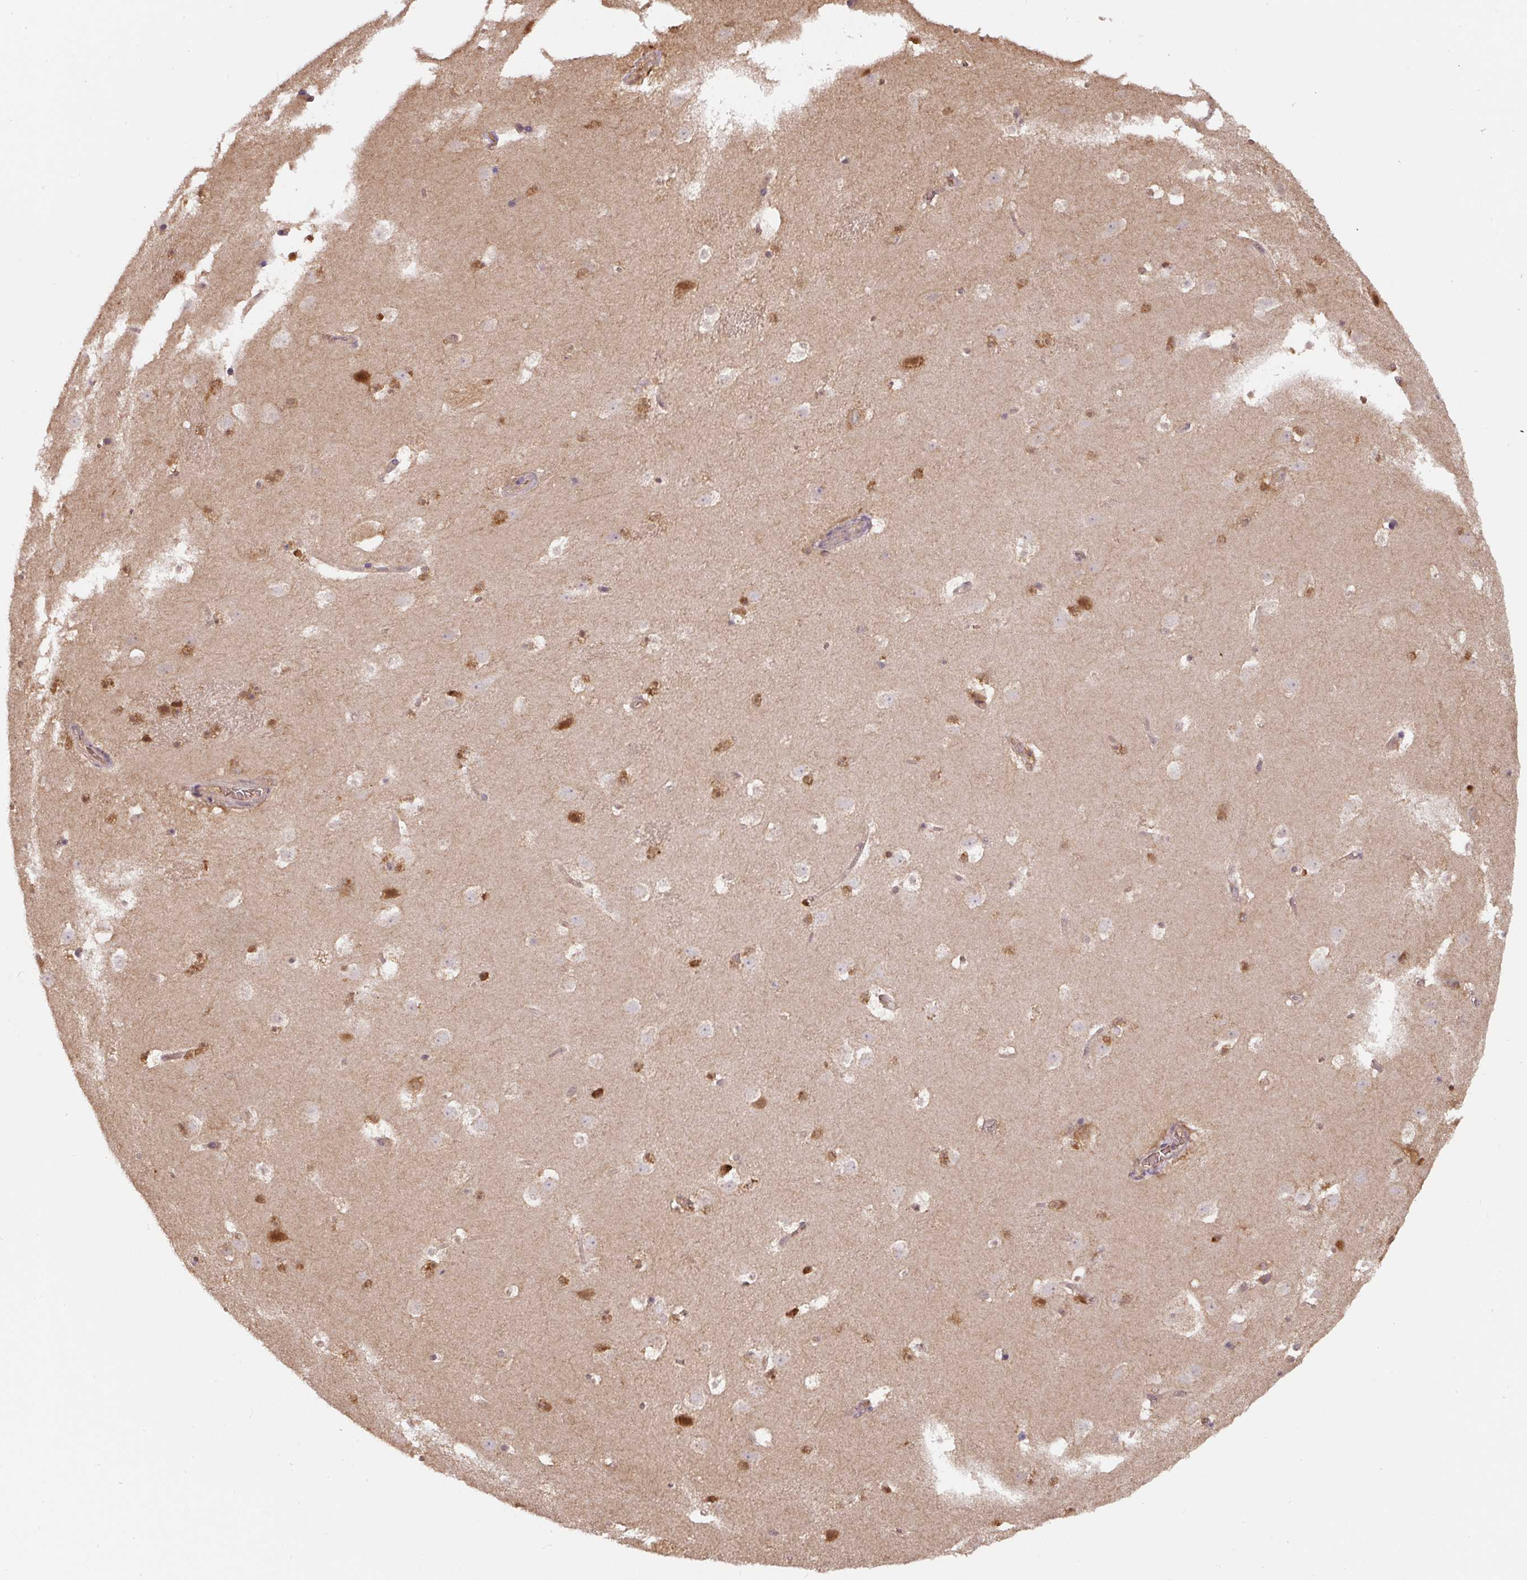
{"staining": {"intensity": "strong", "quantity": "25%-75%", "location": "cytoplasmic/membranous"}, "tissue": "caudate", "cell_type": "Glial cells", "image_type": "normal", "snomed": [{"axis": "morphology", "description": "Normal tissue, NOS"}, {"axis": "topography", "description": "Lateral ventricle wall"}], "caption": "An IHC histopathology image of benign tissue is shown. Protein staining in brown shows strong cytoplasmic/membranous positivity in caudate within glial cells.", "gene": "ST13", "patient": {"sex": "male", "age": 37}}